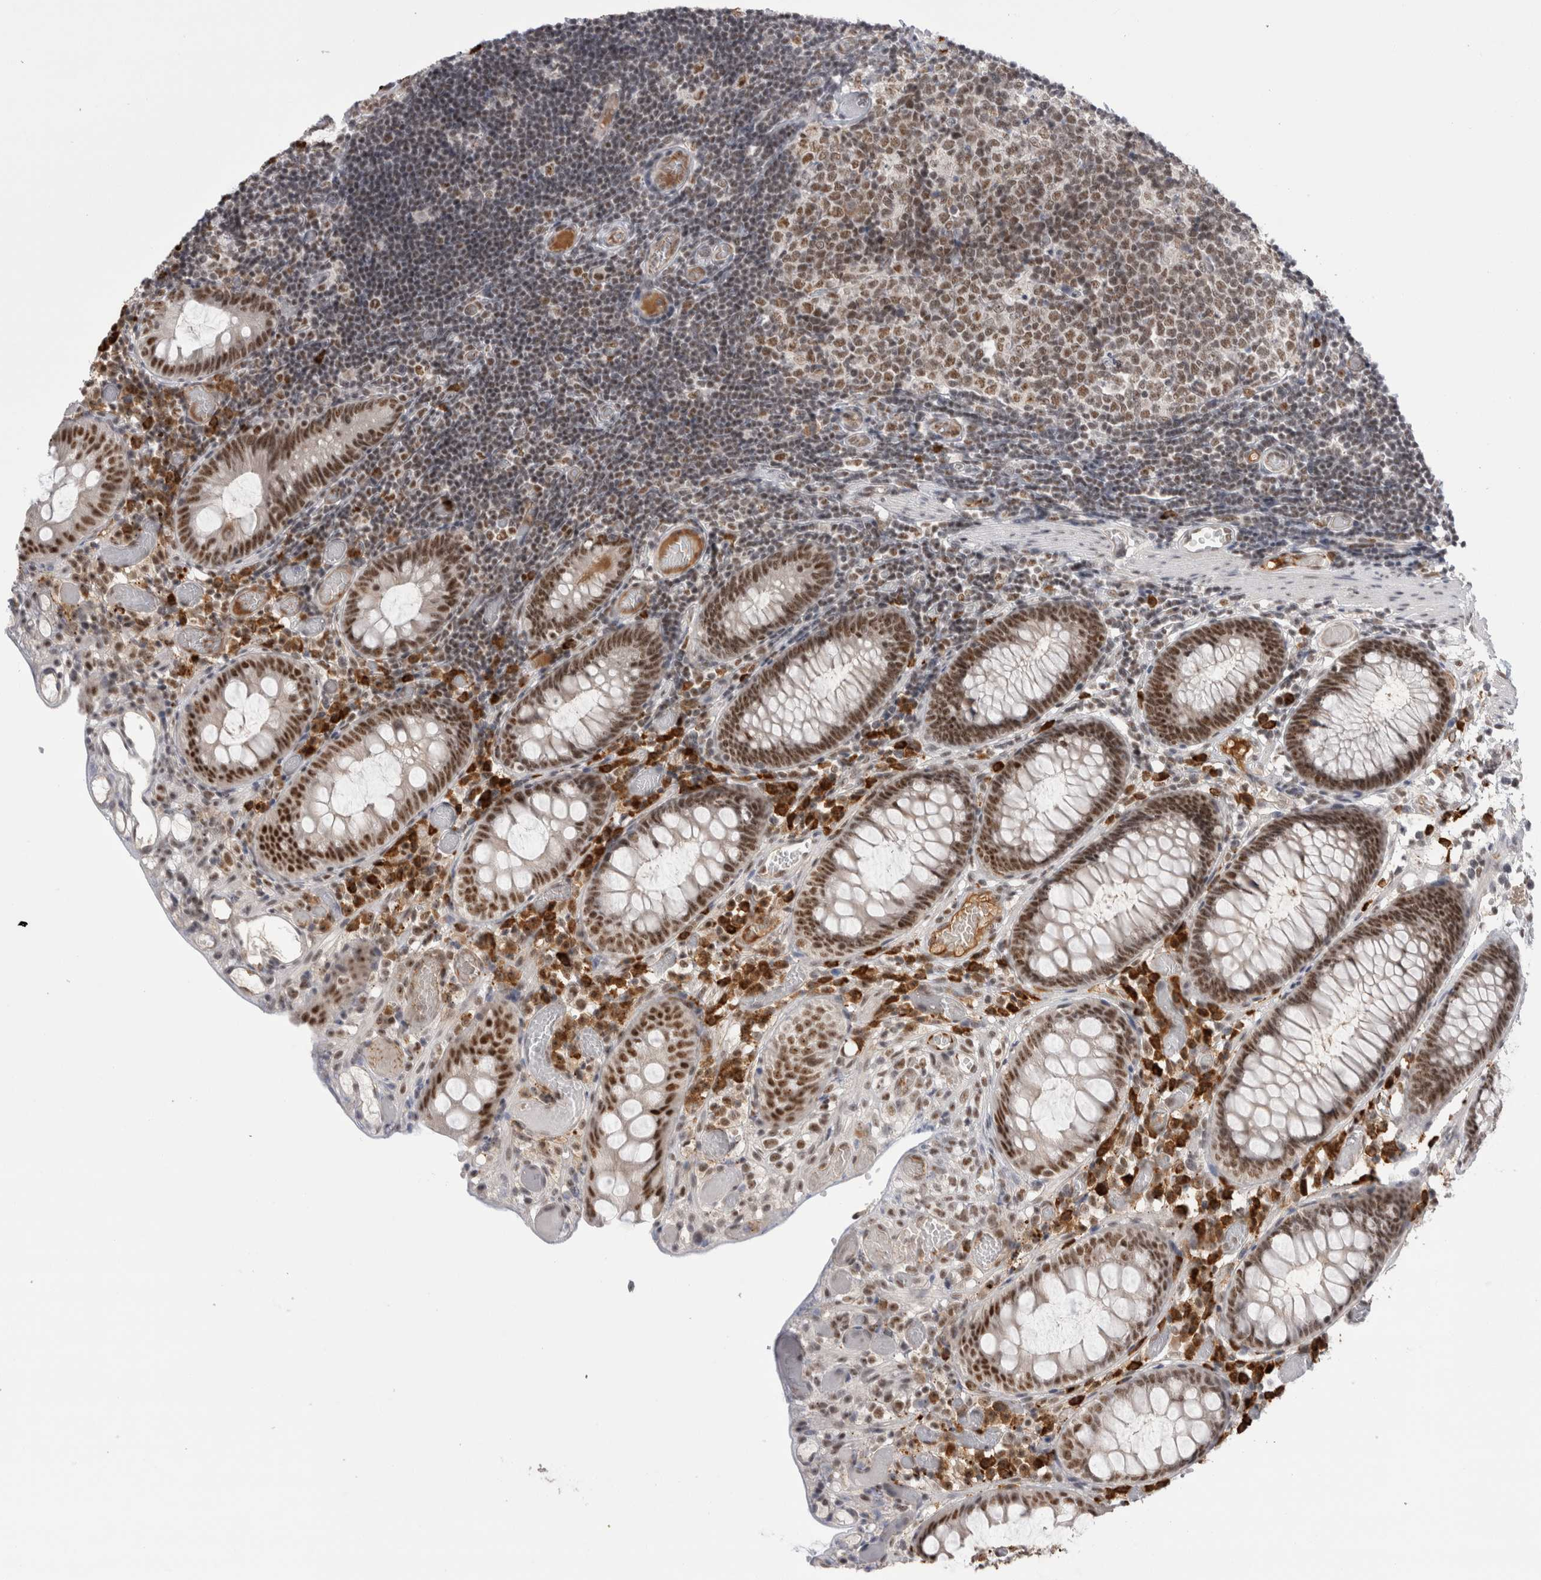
{"staining": {"intensity": "negative", "quantity": "none", "location": "none"}, "tissue": "colon", "cell_type": "Endothelial cells", "image_type": "normal", "snomed": [{"axis": "morphology", "description": "Normal tissue, NOS"}, {"axis": "topography", "description": "Colon"}], "caption": "Immunohistochemistry histopathology image of benign colon: human colon stained with DAB demonstrates no significant protein expression in endothelial cells.", "gene": "ZNF24", "patient": {"sex": "male", "age": 14}}